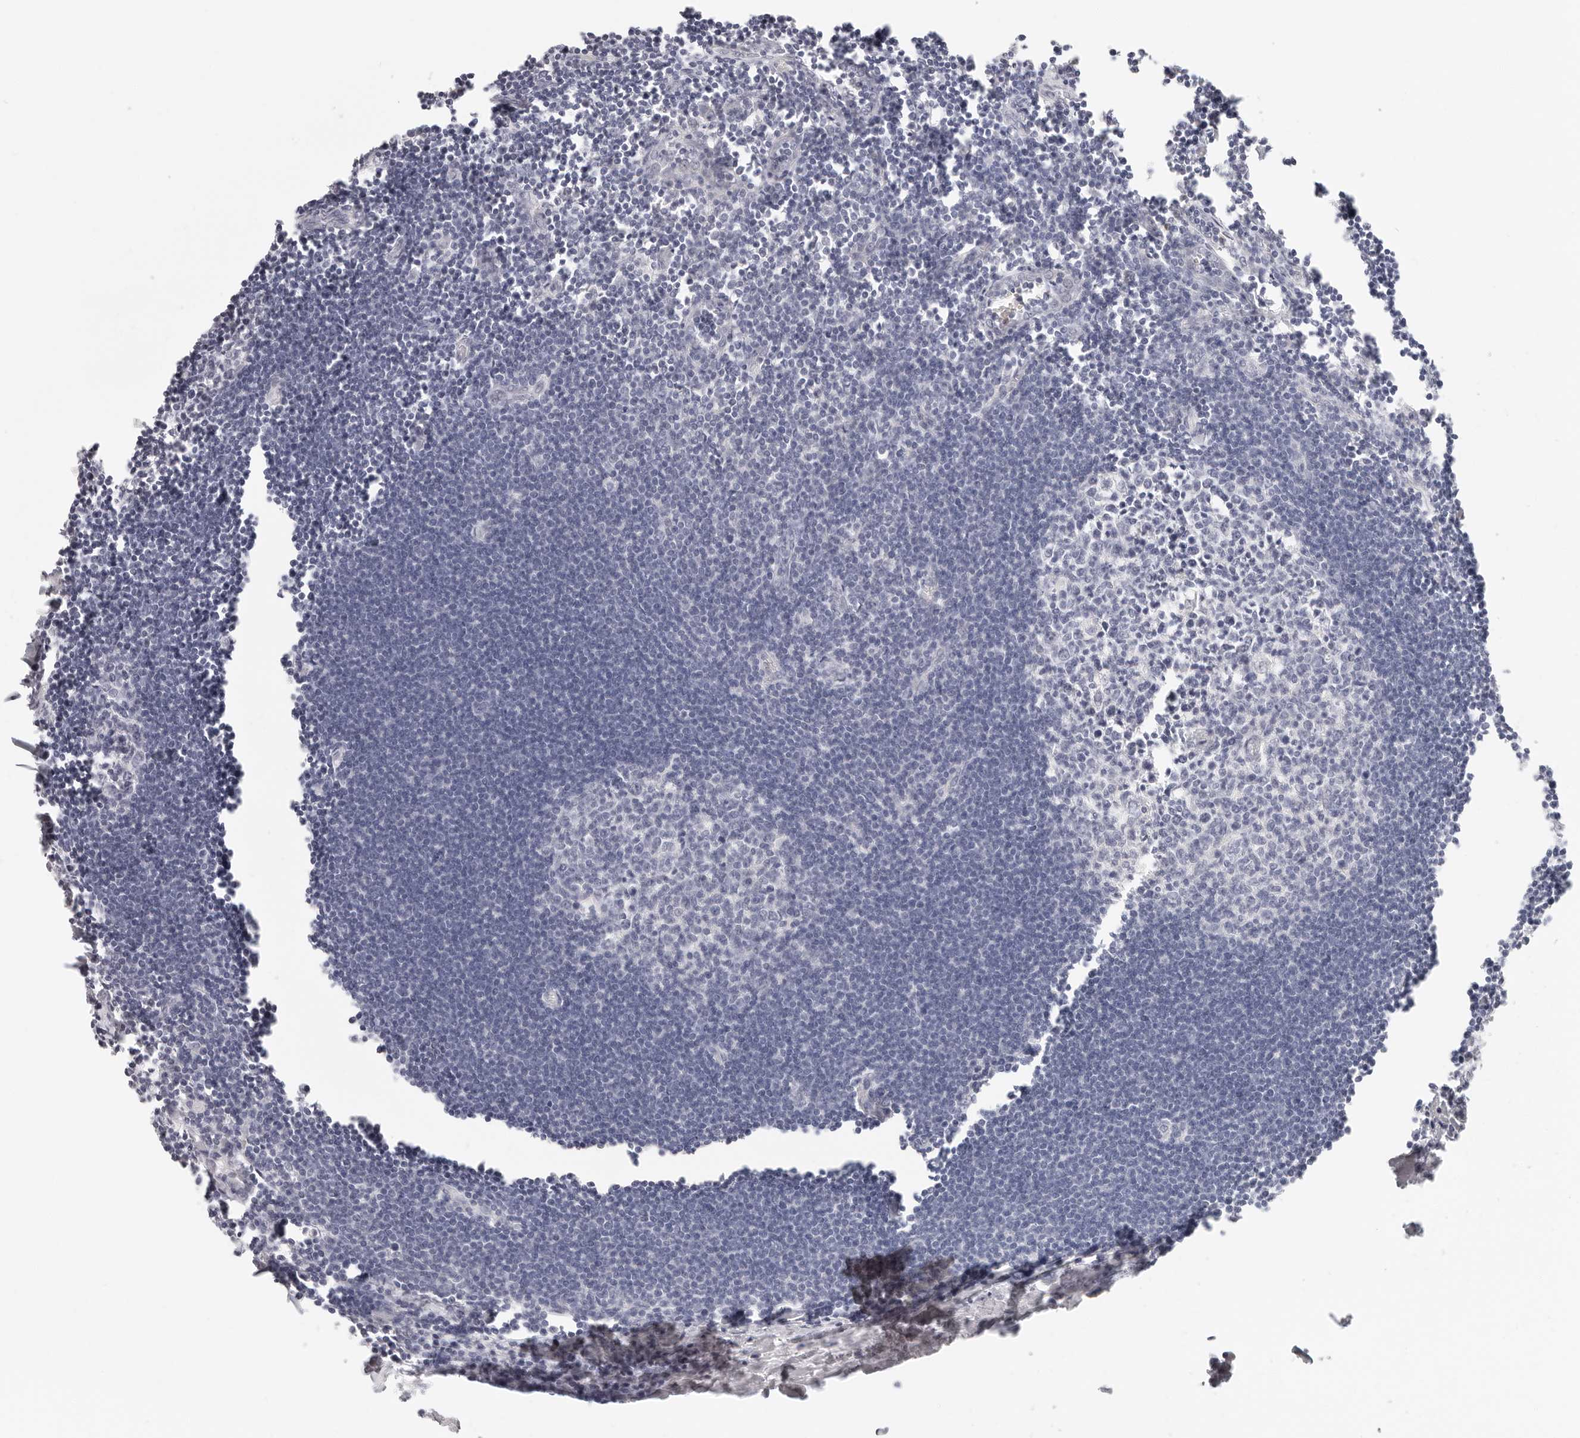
{"staining": {"intensity": "negative", "quantity": "none", "location": "none"}, "tissue": "lymph node", "cell_type": "Germinal center cells", "image_type": "normal", "snomed": [{"axis": "morphology", "description": "Normal tissue, NOS"}, {"axis": "morphology", "description": "Malignant melanoma, Metastatic site"}, {"axis": "topography", "description": "Lymph node"}], "caption": "Immunohistochemistry histopathology image of benign lymph node: lymph node stained with DAB shows no significant protein positivity in germinal center cells.", "gene": "ASCL1", "patient": {"sex": "male", "age": 41}}